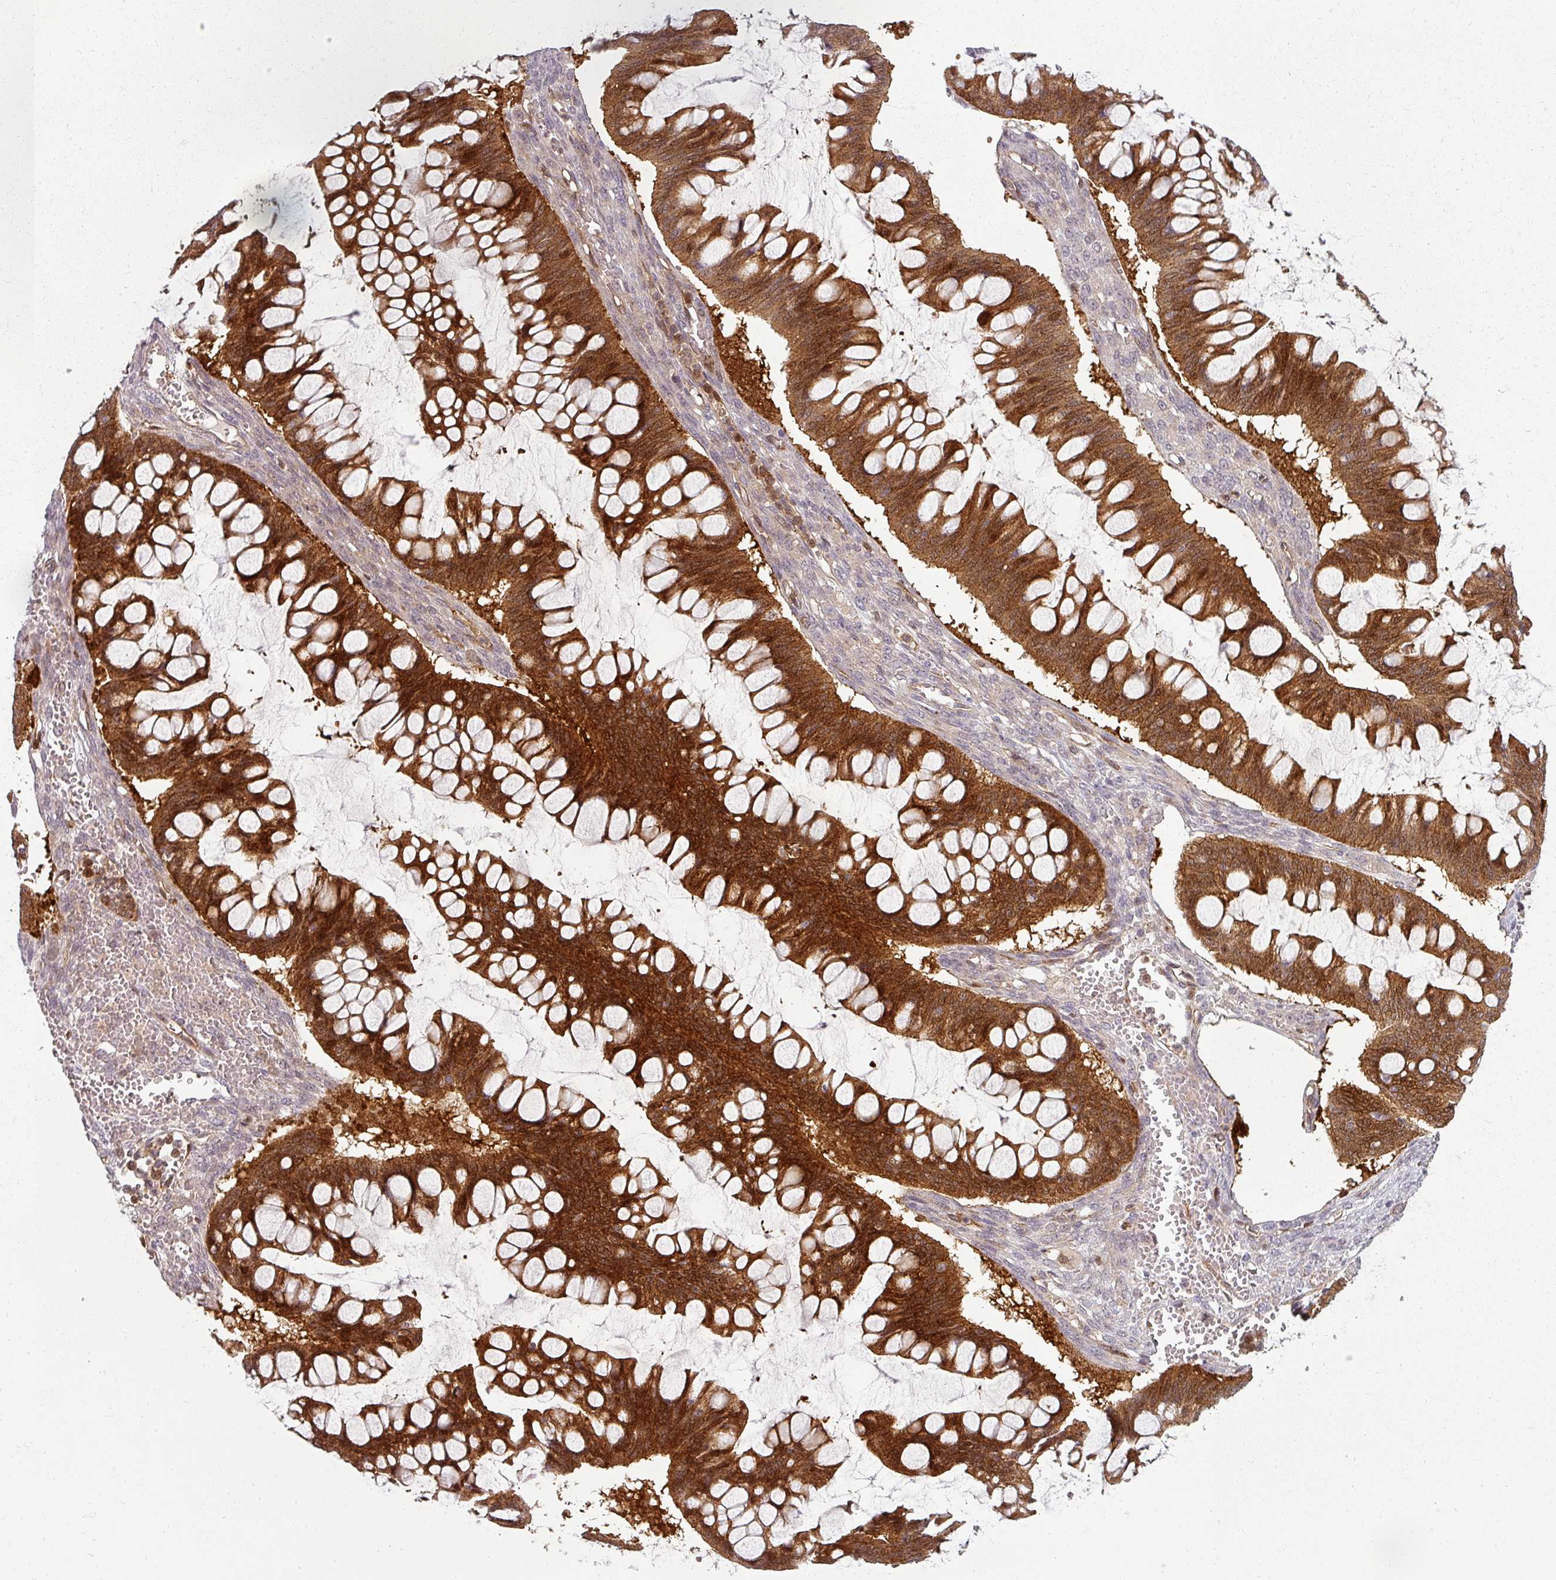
{"staining": {"intensity": "strong", "quantity": ">75%", "location": "cytoplasmic/membranous"}, "tissue": "ovarian cancer", "cell_type": "Tumor cells", "image_type": "cancer", "snomed": [{"axis": "morphology", "description": "Cystadenocarcinoma, mucinous, NOS"}, {"axis": "topography", "description": "Ovary"}], "caption": "IHC staining of mucinous cystadenocarcinoma (ovarian), which reveals high levels of strong cytoplasmic/membranous positivity in approximately >75% of tumor cells indicating strong cytoplasmic/membranous protein staining. The staining was performed using DAB (brown) for protein detection and nuclei were counterstained in hematoxylin (blue).", "gene": "CLIC1", "patient": {"sex": "female", "age": 73}}